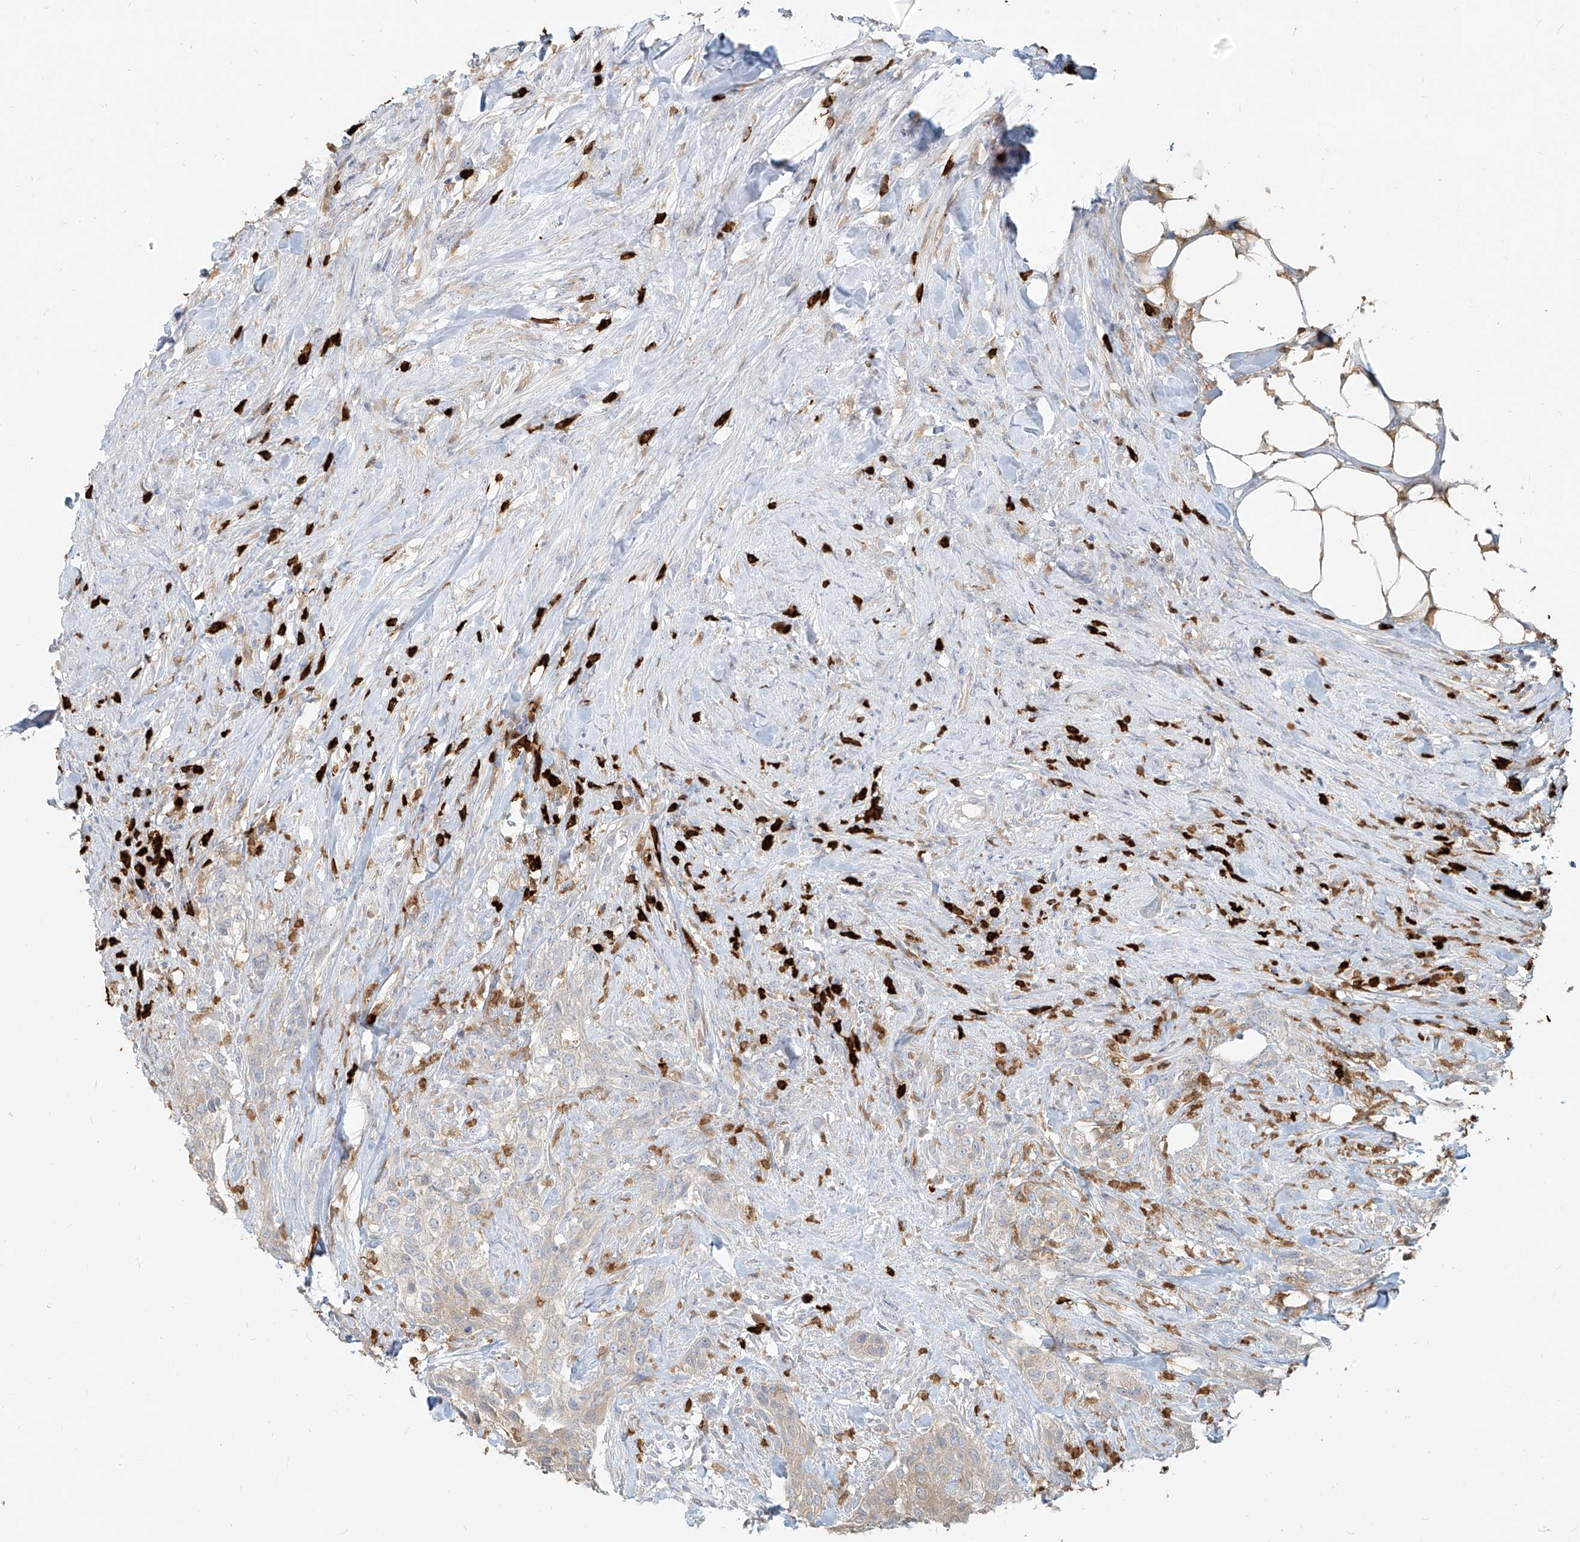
{"staining": {"intensity": "weak", "quantity": "<25%", "location": "cytoplasmic/membranous"}, "tissue": "urothelial cancer", "cell_type": "Tumor cells", "image_type": "cancer", "snomed": [{"axis": "morphology", "description": "Urothelial carcinoma, High grade"}, {"axis": "topography", "description": "Urinary bladder"}], "caption": "High-grade urothelial carcinoma stained for a protein using immunohistochemistry displays no positivity tumor cells.", "gene": "PGD", "patient": {"sex": "male", "age": 35}}